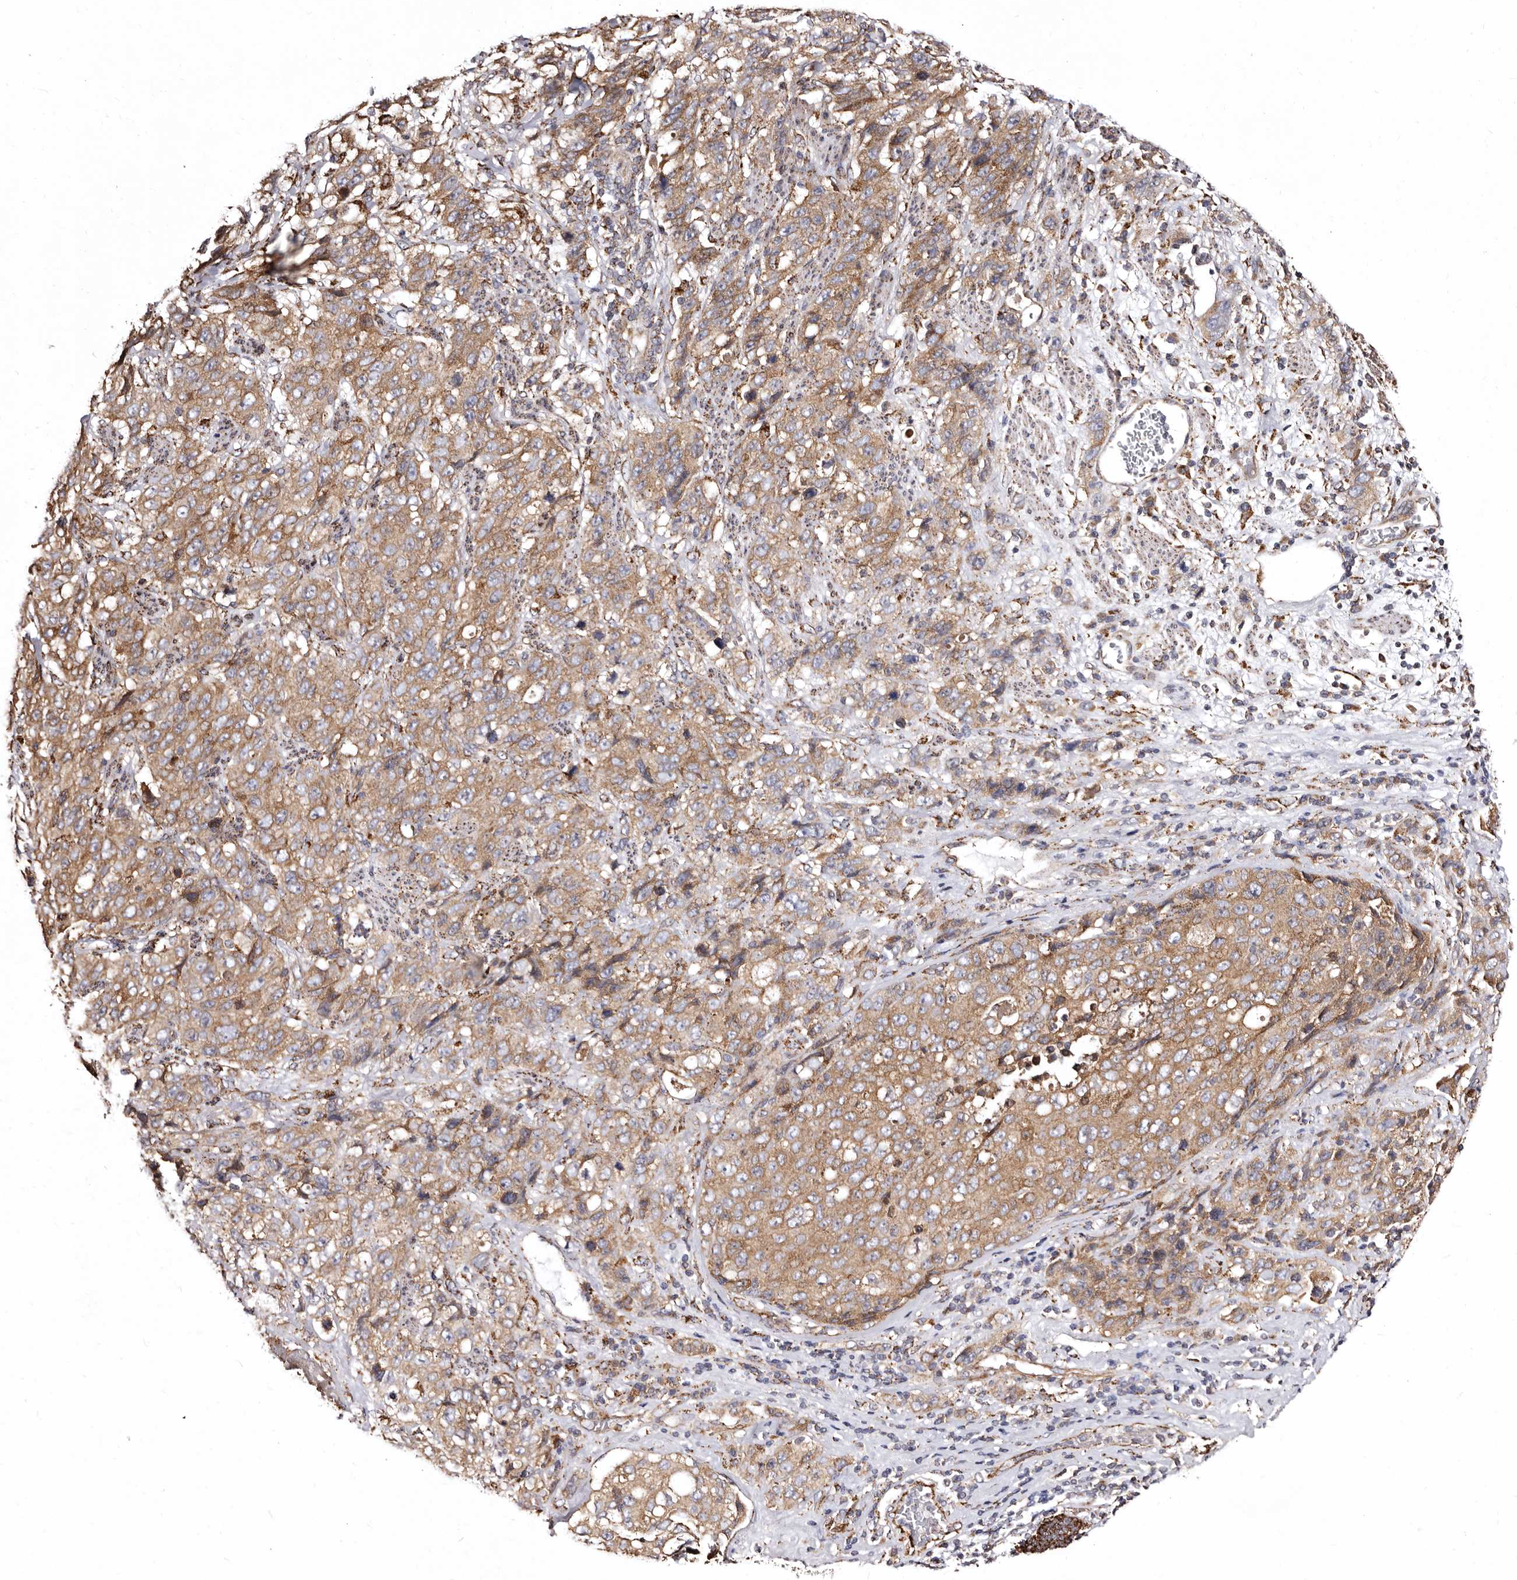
{"staining": {"intensity": "moderate", "quantity": ">75%", "location": "cytoplasmic/membranous"}, "tissue": "stomach cancer", "cell_type": "Tumor cells", "image_type": "cancer", "snomed": [{"axis": "morphology", "description": "Adenocarcinoma, NOS"}, {"axis": "topography", "description": "Stomach"}], "caption": "Immunohistochemical staining of human adenocarcinoma (stomach) demonstrates moderate cytoplasmic/membranous protein positivity in approximately >75% of tumor cells.", "gene": "LUZP1", "patient": {"sex": "male", "age": 48}}